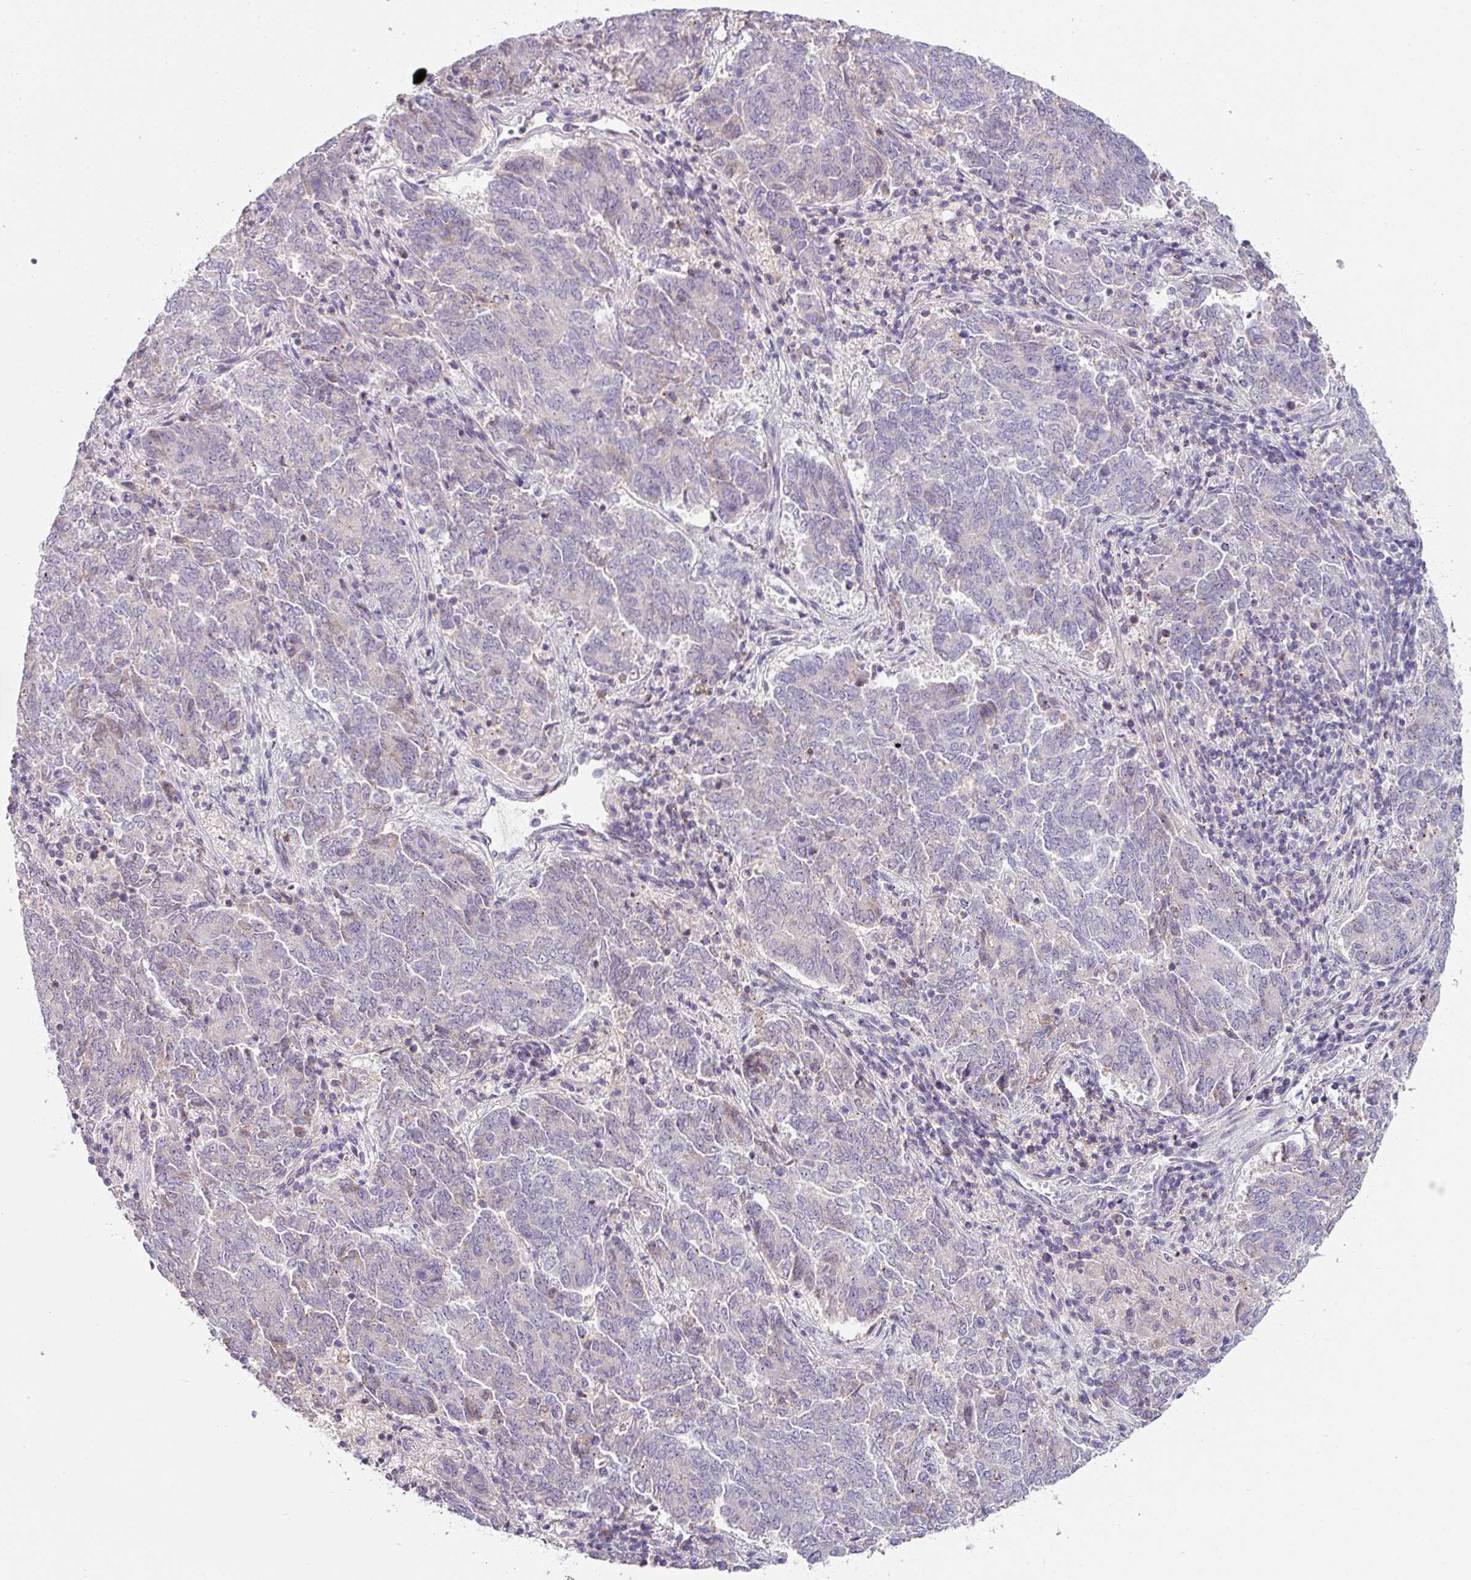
{"staining": {"intensity": "negative", "quantity": "none", "location": "none"}, "tissue": "endometrial cancer", "cell_type": "Tumor cells", "image_type": "cancer", "snomed": [{"axis": "morphology", "description": "Adenocarcinoma, NOS"}, {"axis": "topography", "description": "Endometrium"}], "caption": "Histopathology image shows no significant protein staining in tumor cells of adenocarcinoma (endometrial).", "gene": "SLAMF6", "patient": {"sex": "female", "age": 80}}